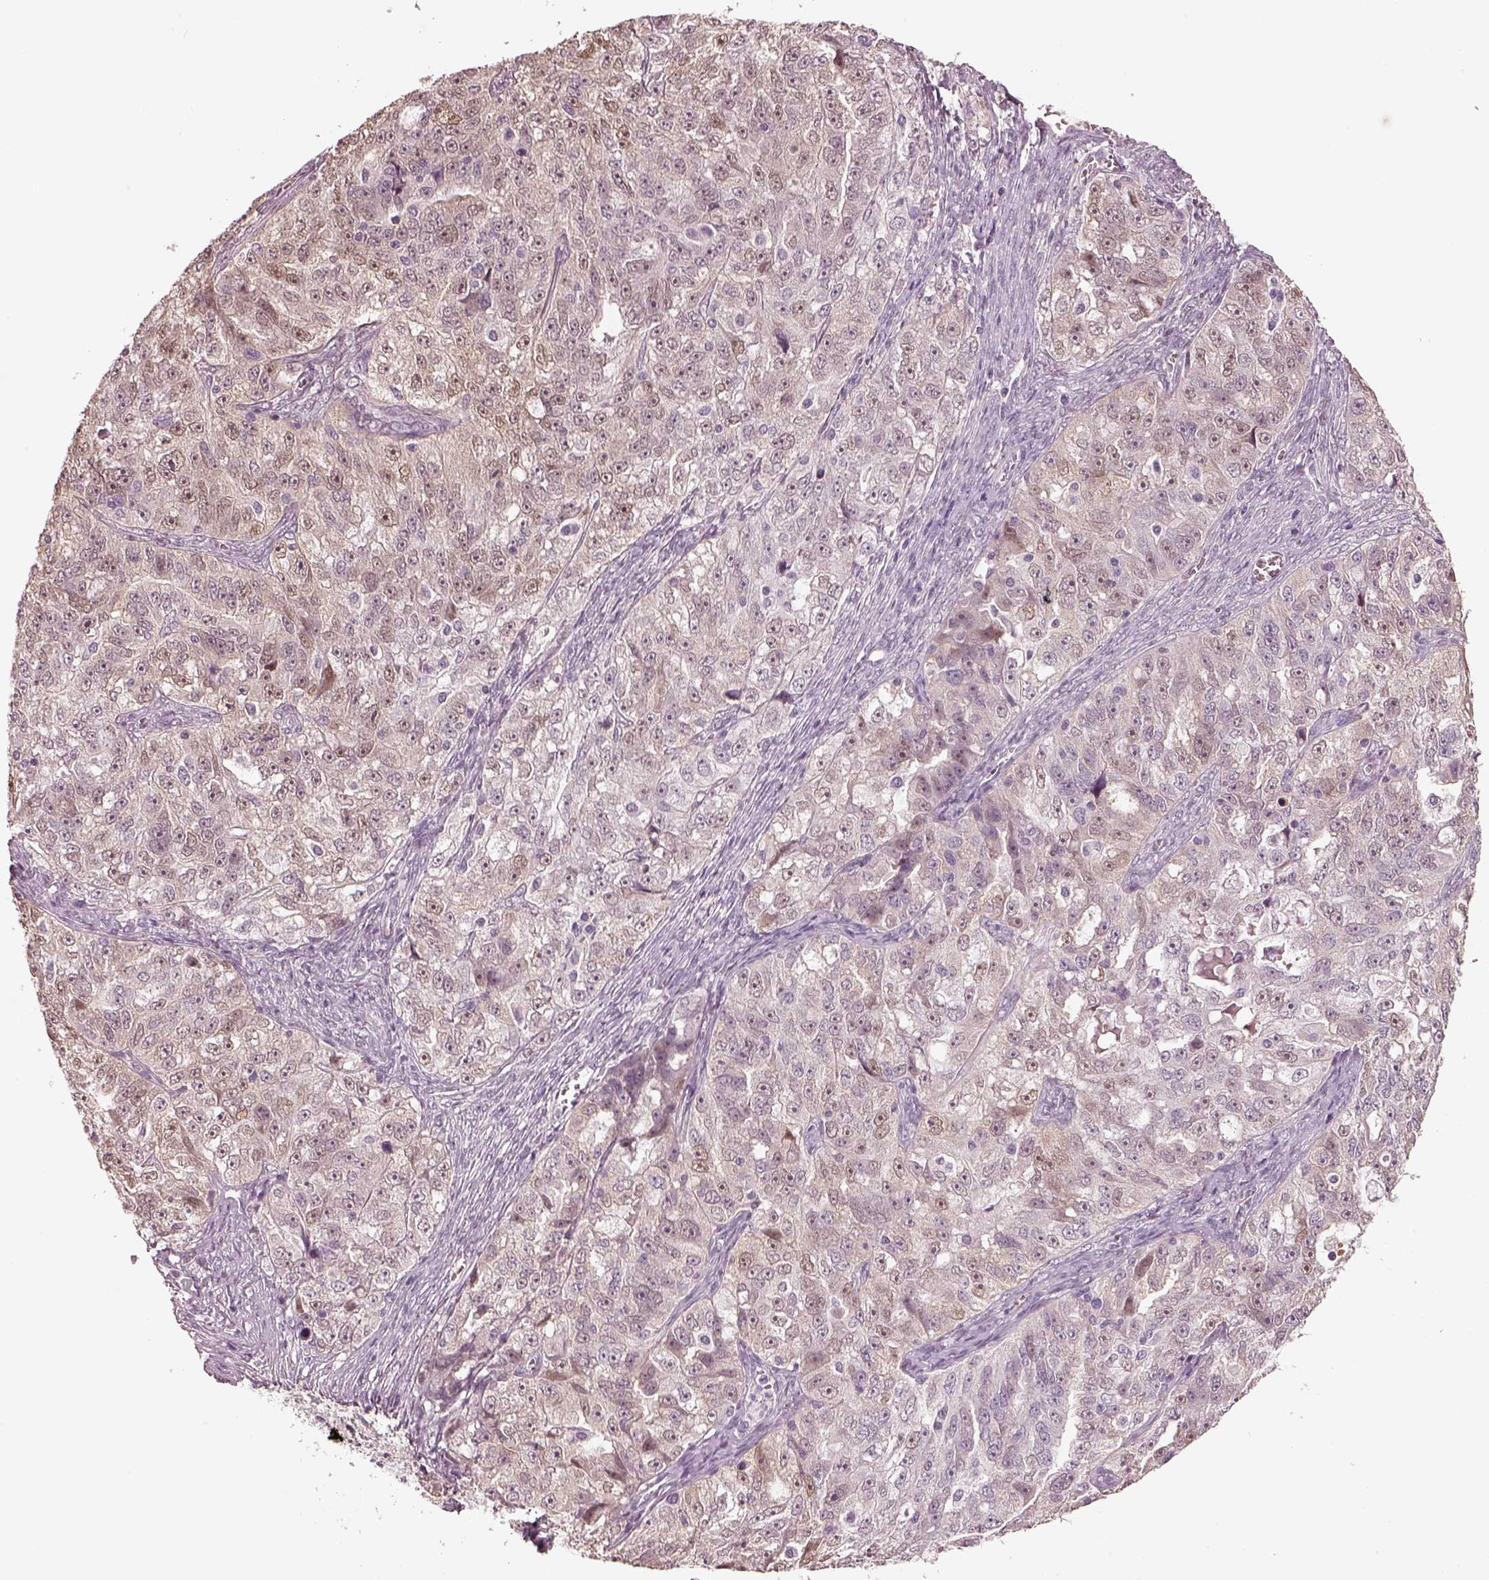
{"staining": {"intensity": "weak", "quantity": "<25%", "location": "cytoplasmic/membranous,nuclear"}, "tissue": "ovarian cancer", "cell_type": "Tumor cells", "image_type": "cancer", "snomed": [{"axis": "morphology", "description": "Cystadenocarcinoma, serous, NOS"}, {"axis": "topography", "description": "Ovary"}], "caption": "Image shows no protein expression in tumor cells of serous cystadenocarcinoma (ovarian) tissue.", "gene": "EGR4", "patient": {"sex": "female", "age": 51}}